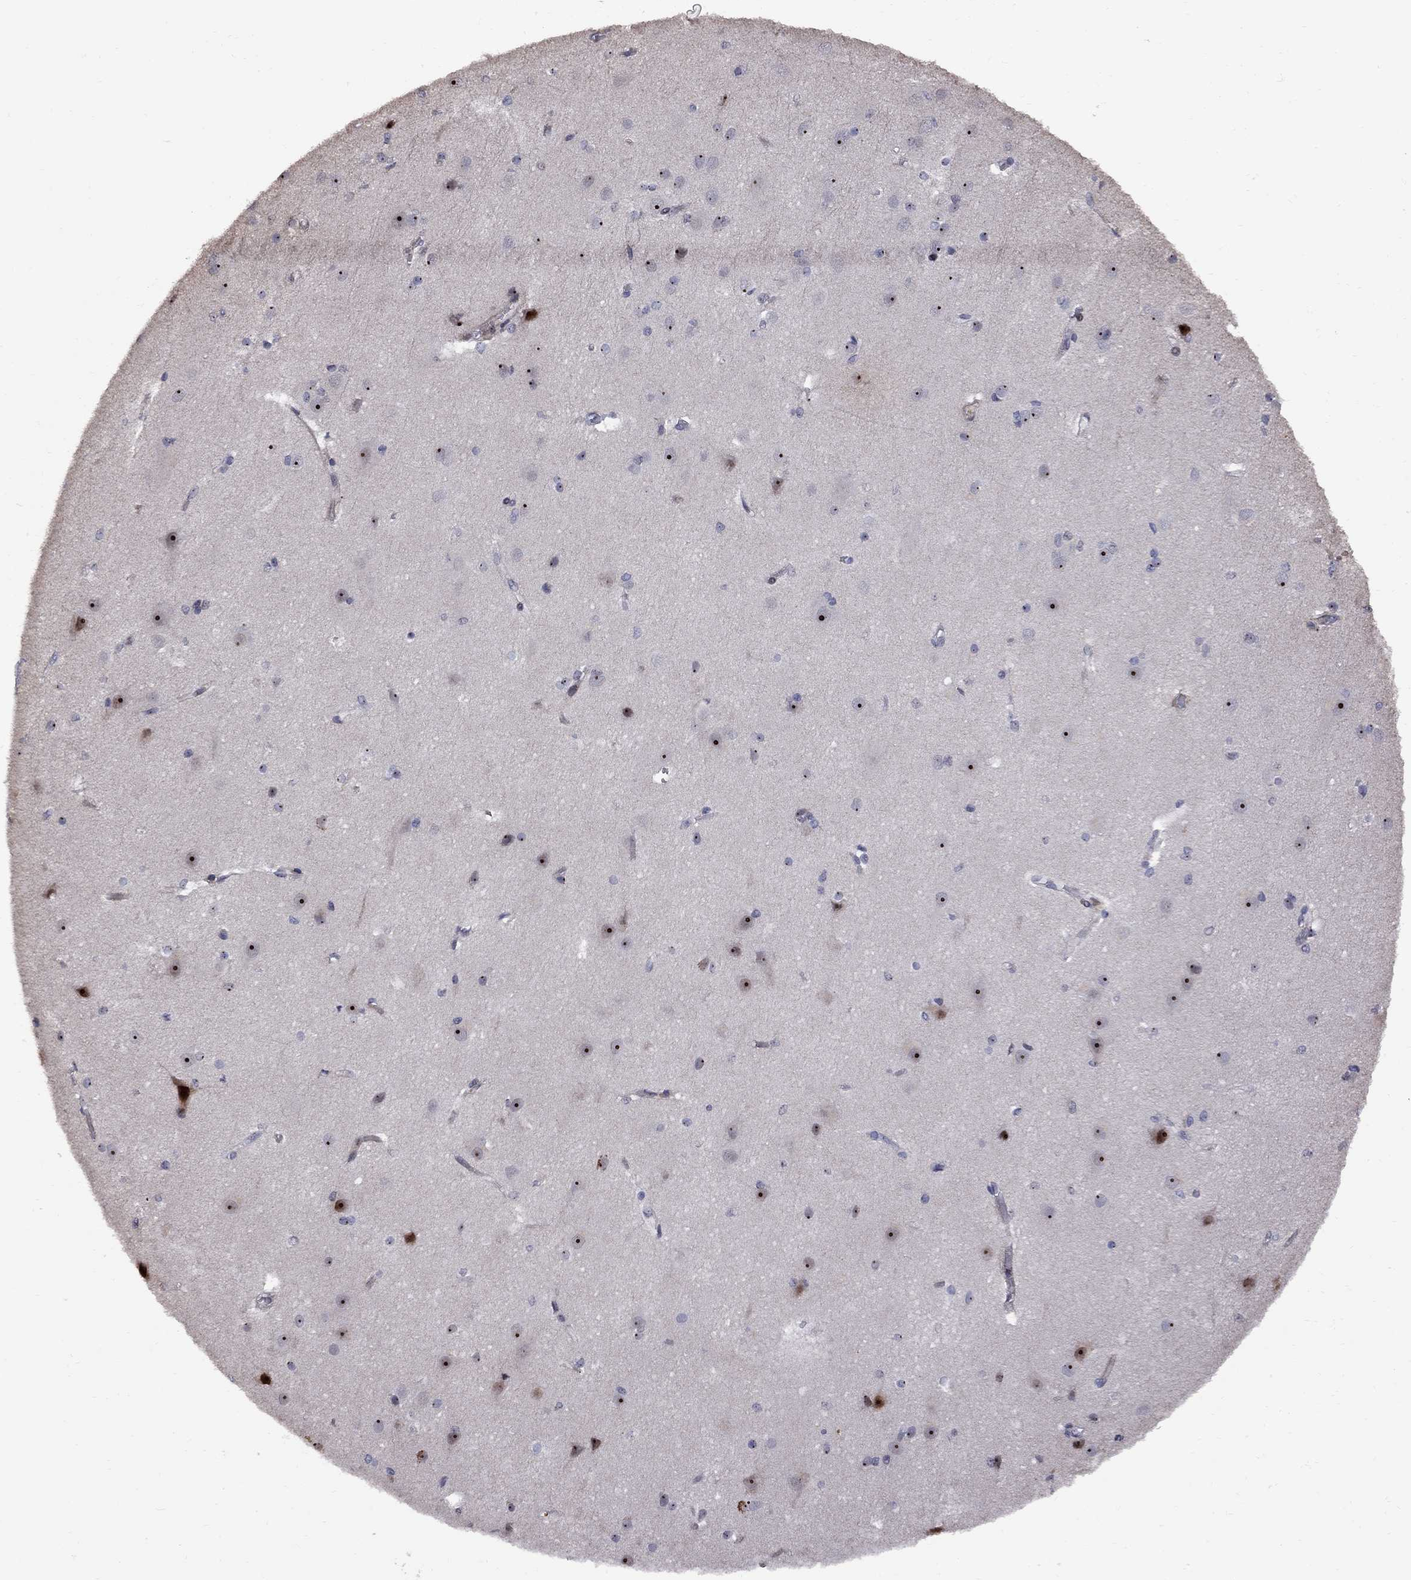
{"staining": {"intensity": "negative", "quantity": "none", "location": "none"}, "tissue": "cerebral cortex", "cell_type": "Endothelial cells", "image_type": "normal", "snomed": [{"axis": "morphology", "description": "Normal tissue, NOS"}, {"axis": "topography", "description": "Cerebral cortex"}], "caption": "The micrograph displays no significant positivity in endothelial cells of cerebral cortex.", "gene": "DHX33", "patient": {"sex": "male", "age": 37}}